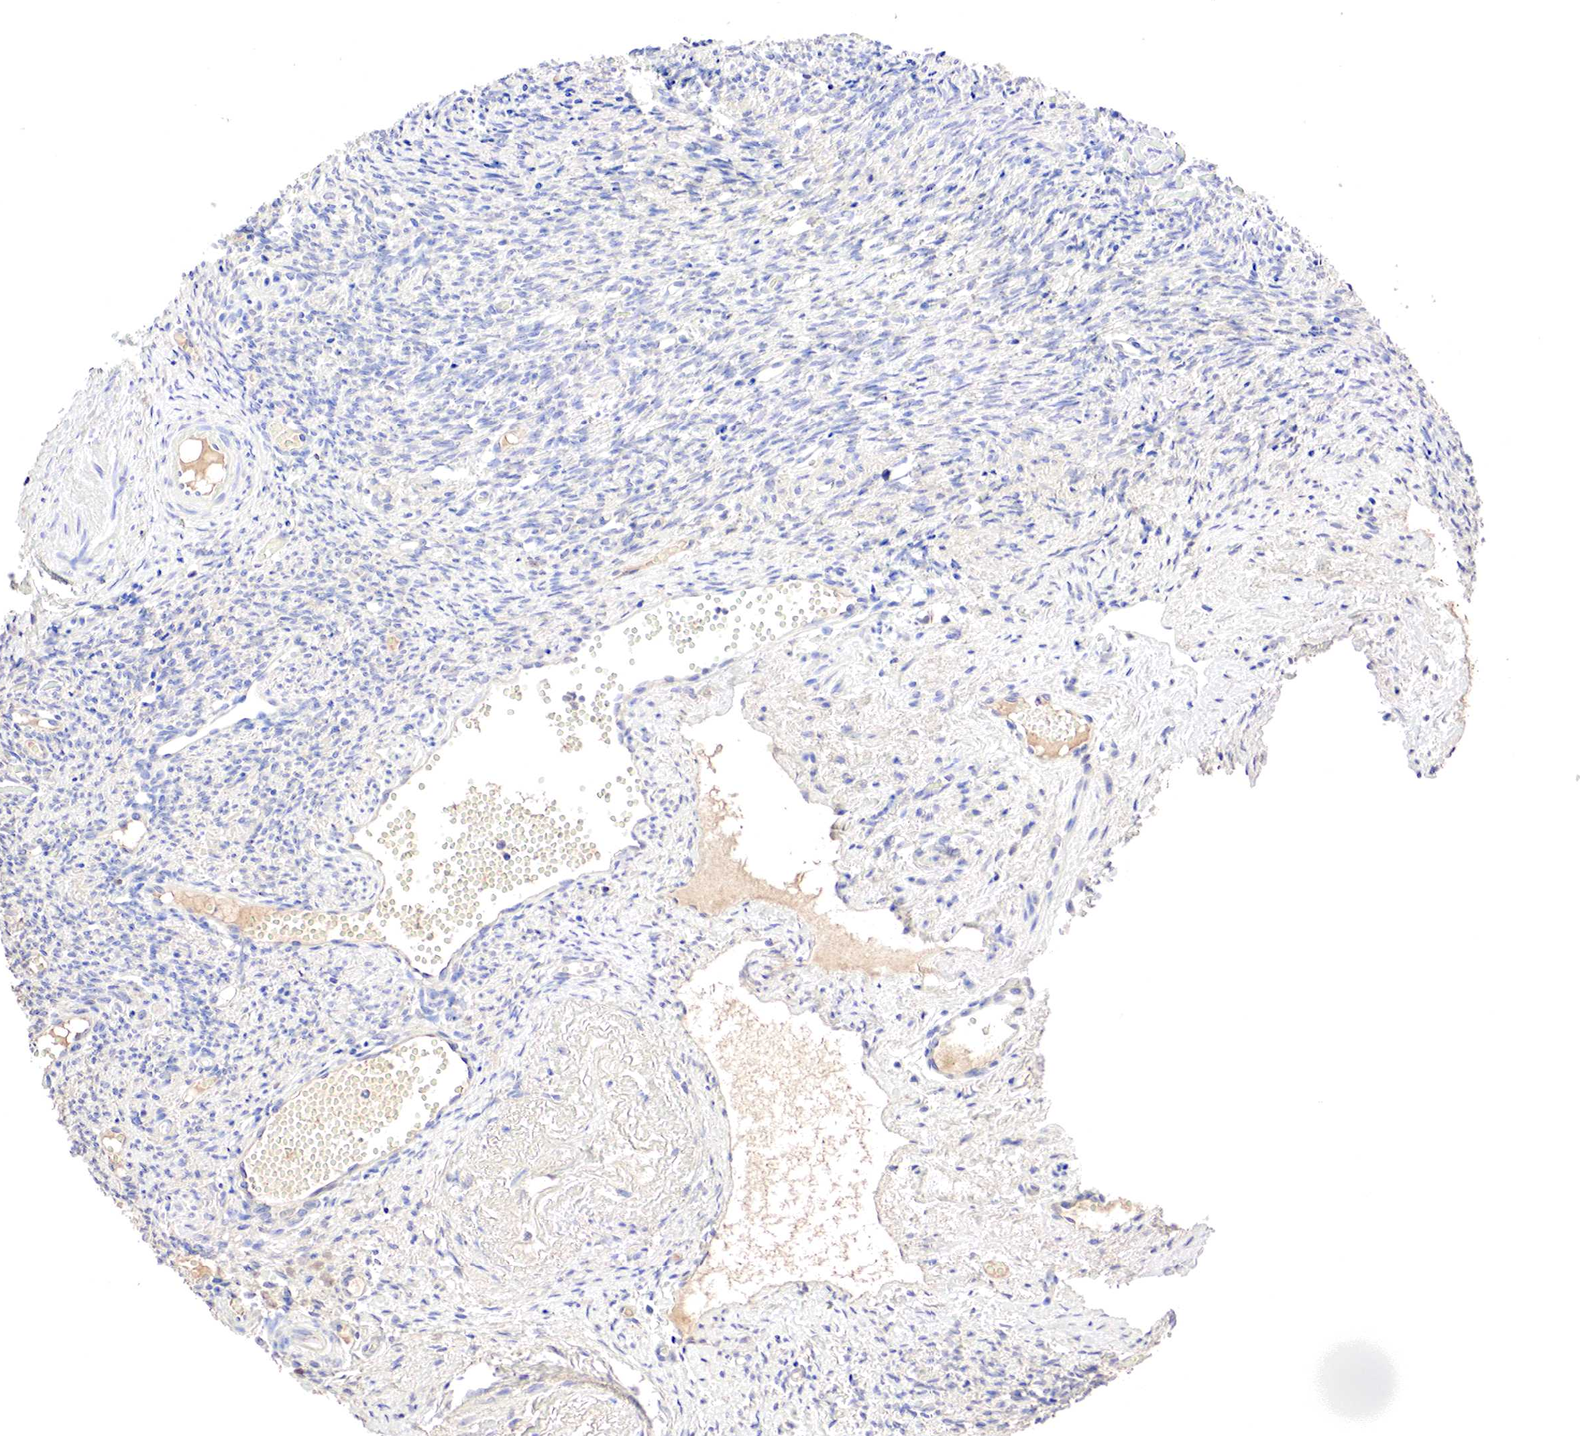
{"staining": {"intensity": "negative", "quantity": "none", "location": "none"}, "tissue": "ovary", "cell_type": "Ovarian stroma cells", "image_type": "normal", "snomed": [{"axis": "morphology", "description": "Normal tissue, NOS"}, {"axis": "topography", "description": "Ovary"}], "caption": "Immunohistochemistry photomicrograph of benign ovary stained for a protein (brown), which exhibits no positivity in ovarian stroma cells.", "gene": "GATA1", "patient": {"sex": "female", "age": 63}}